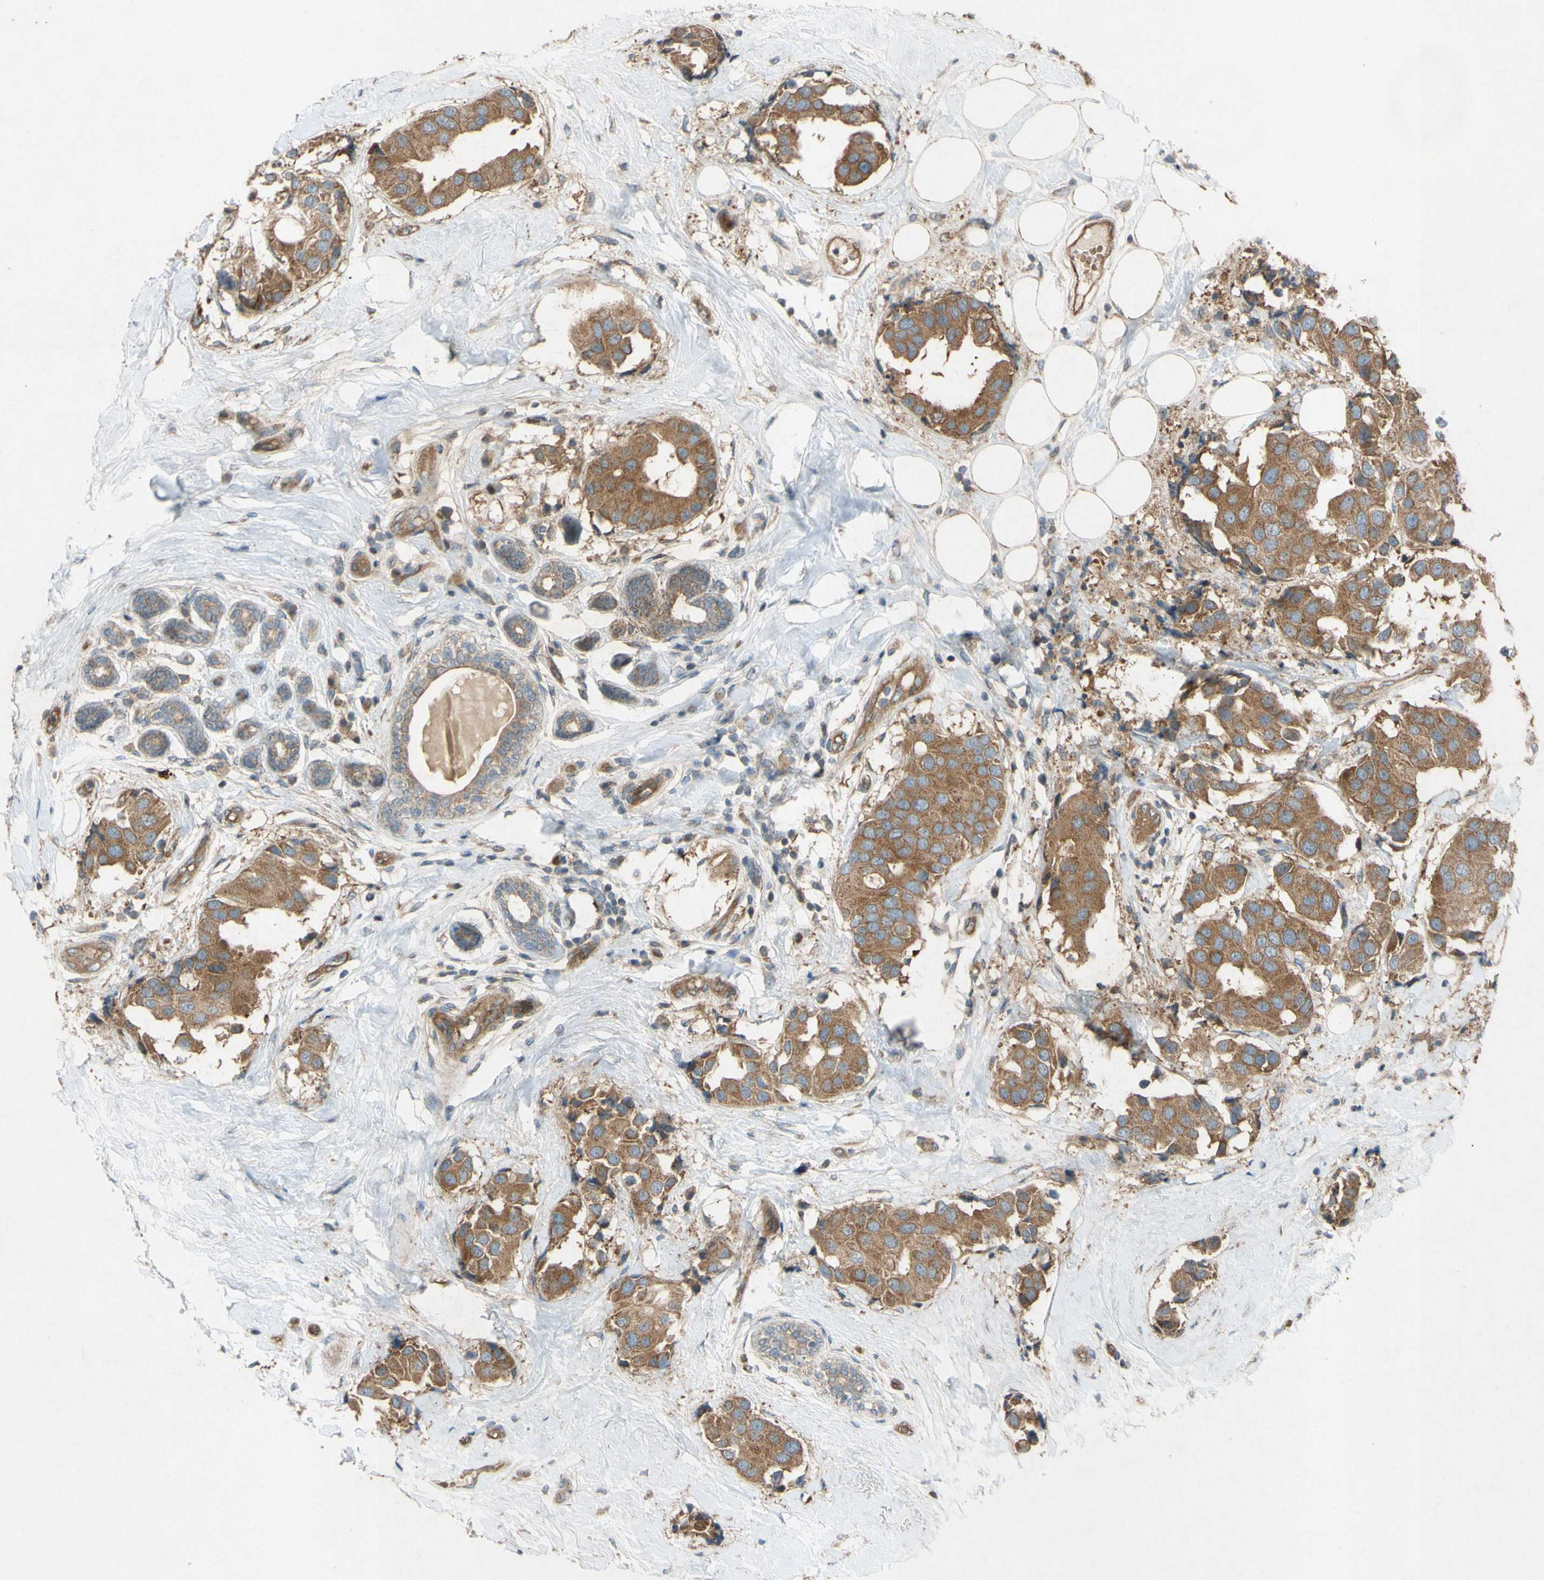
{"staining": {"intensity": "moderate", "quantity": ">75%", "location": "cytoplasmic/membranous"}, "tissue": "breast cancer", "cell_type": "Tumor cells", "image_type": "cancer", "snomed": [{"axis": "morphology", "description": "Normal tissue, NOS"}, {"axis": "morphology", "description": "Duct carcinoma"}, {"axis": "topography", "description": "Breast"}], "caption": "Infiltrating ductal carcinoma (breast) was stained to show a protein in brown. There is medium levels of moderate cytoplasmic/membranous expression in approximately >75% of tumor cells.", "gene": "TST", "patient": {"sex": "female", "age": 39}}